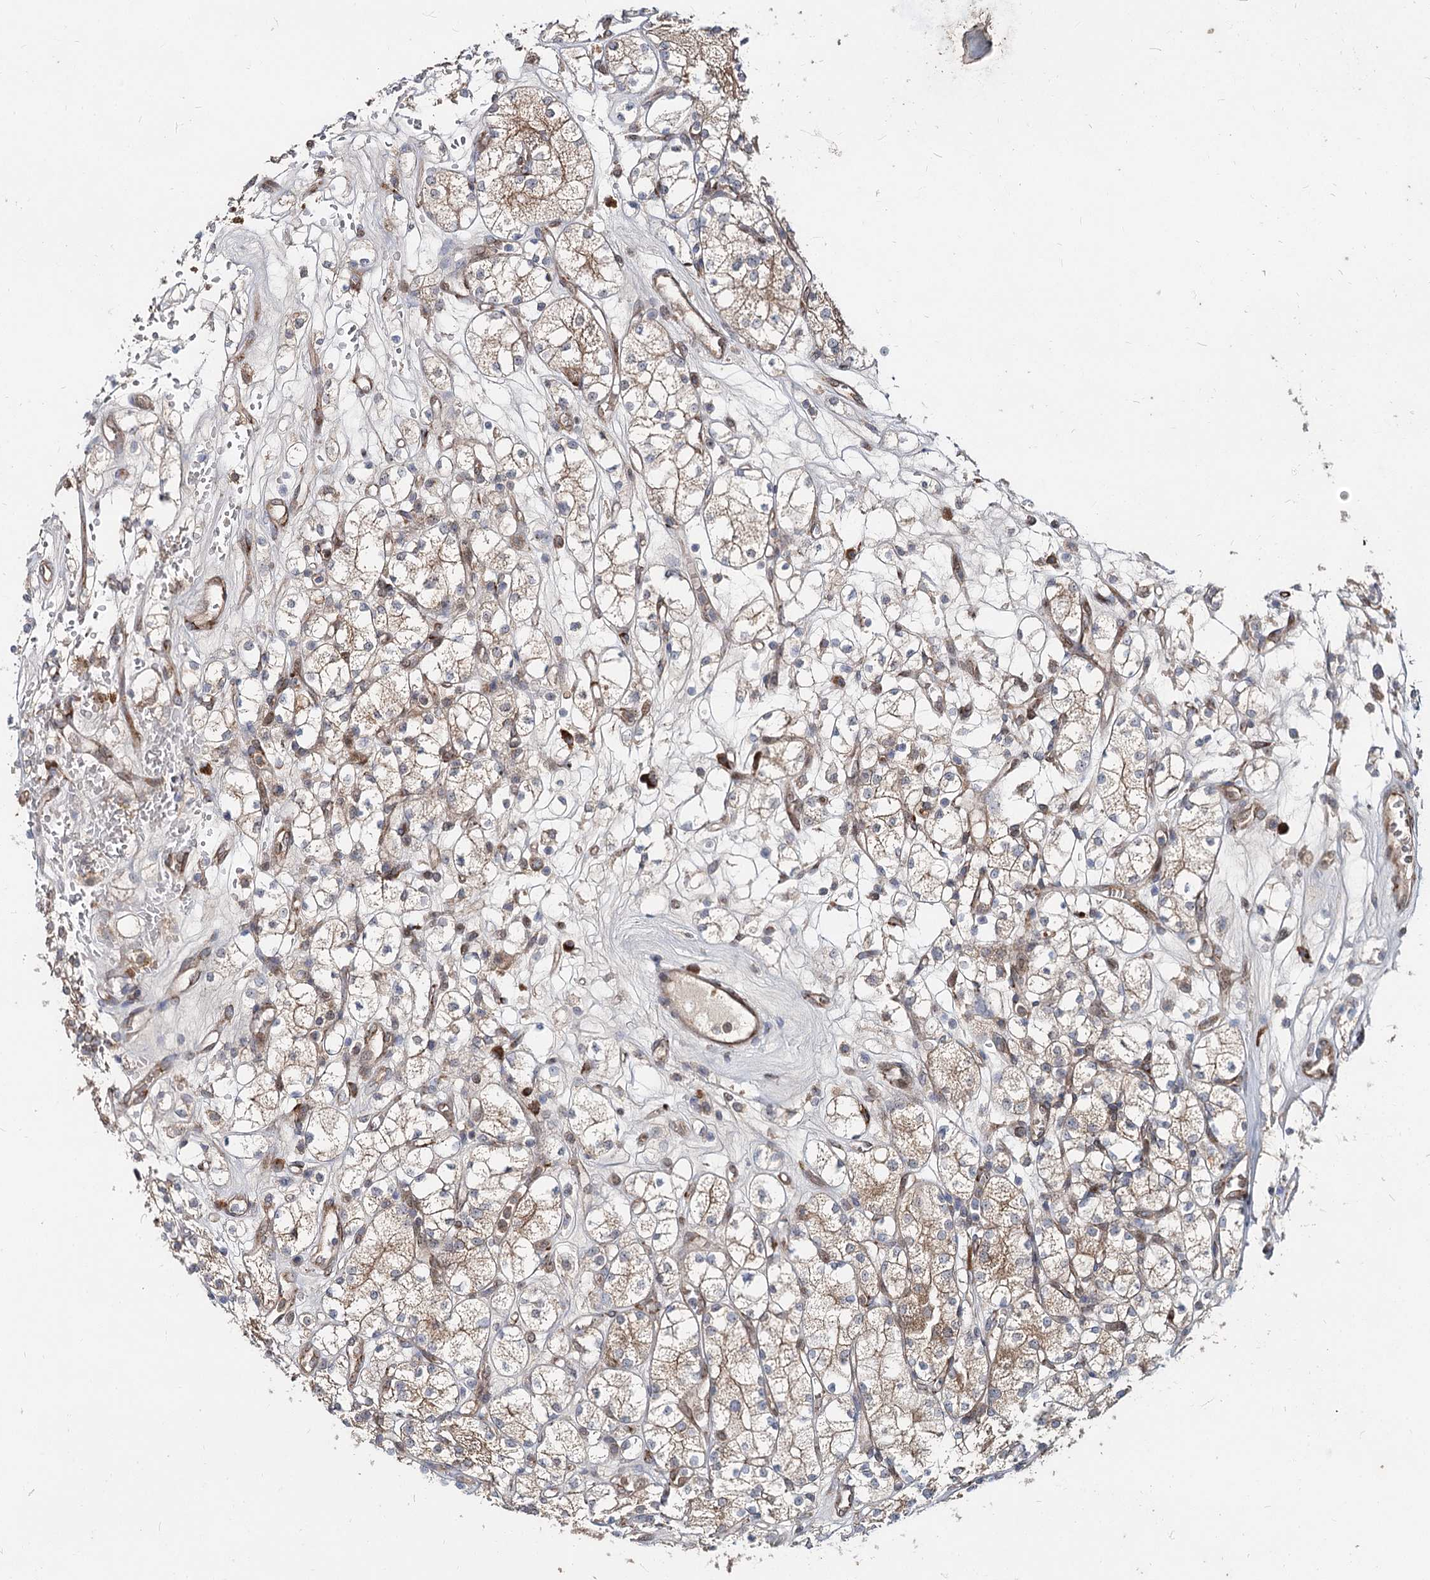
{"staining": {"intensity": "weak", "quantity": ">75%", "location": "cytoplasmic/membranous"}, "tissue": "renal cancer", "cell_type": "Tumor cells", "image_type": "cancer", "snomed": [{"axis": "morphology", "description": "Adenocarcinoma, NOS"}, {"axis": "topography", "description": "Kidney"}], "caption": "Immunohistochemical staining of human renal cancer shows weak cytoplasmic/membranous protein positivity in about >75% of tumor cells. The staining is performed using DAB brown chromogen to label protein expression. The nuclei are counter-stained blue using hematoxylin.", "gene": "SPART", "patient": {"sex": "male", "age": 77}}